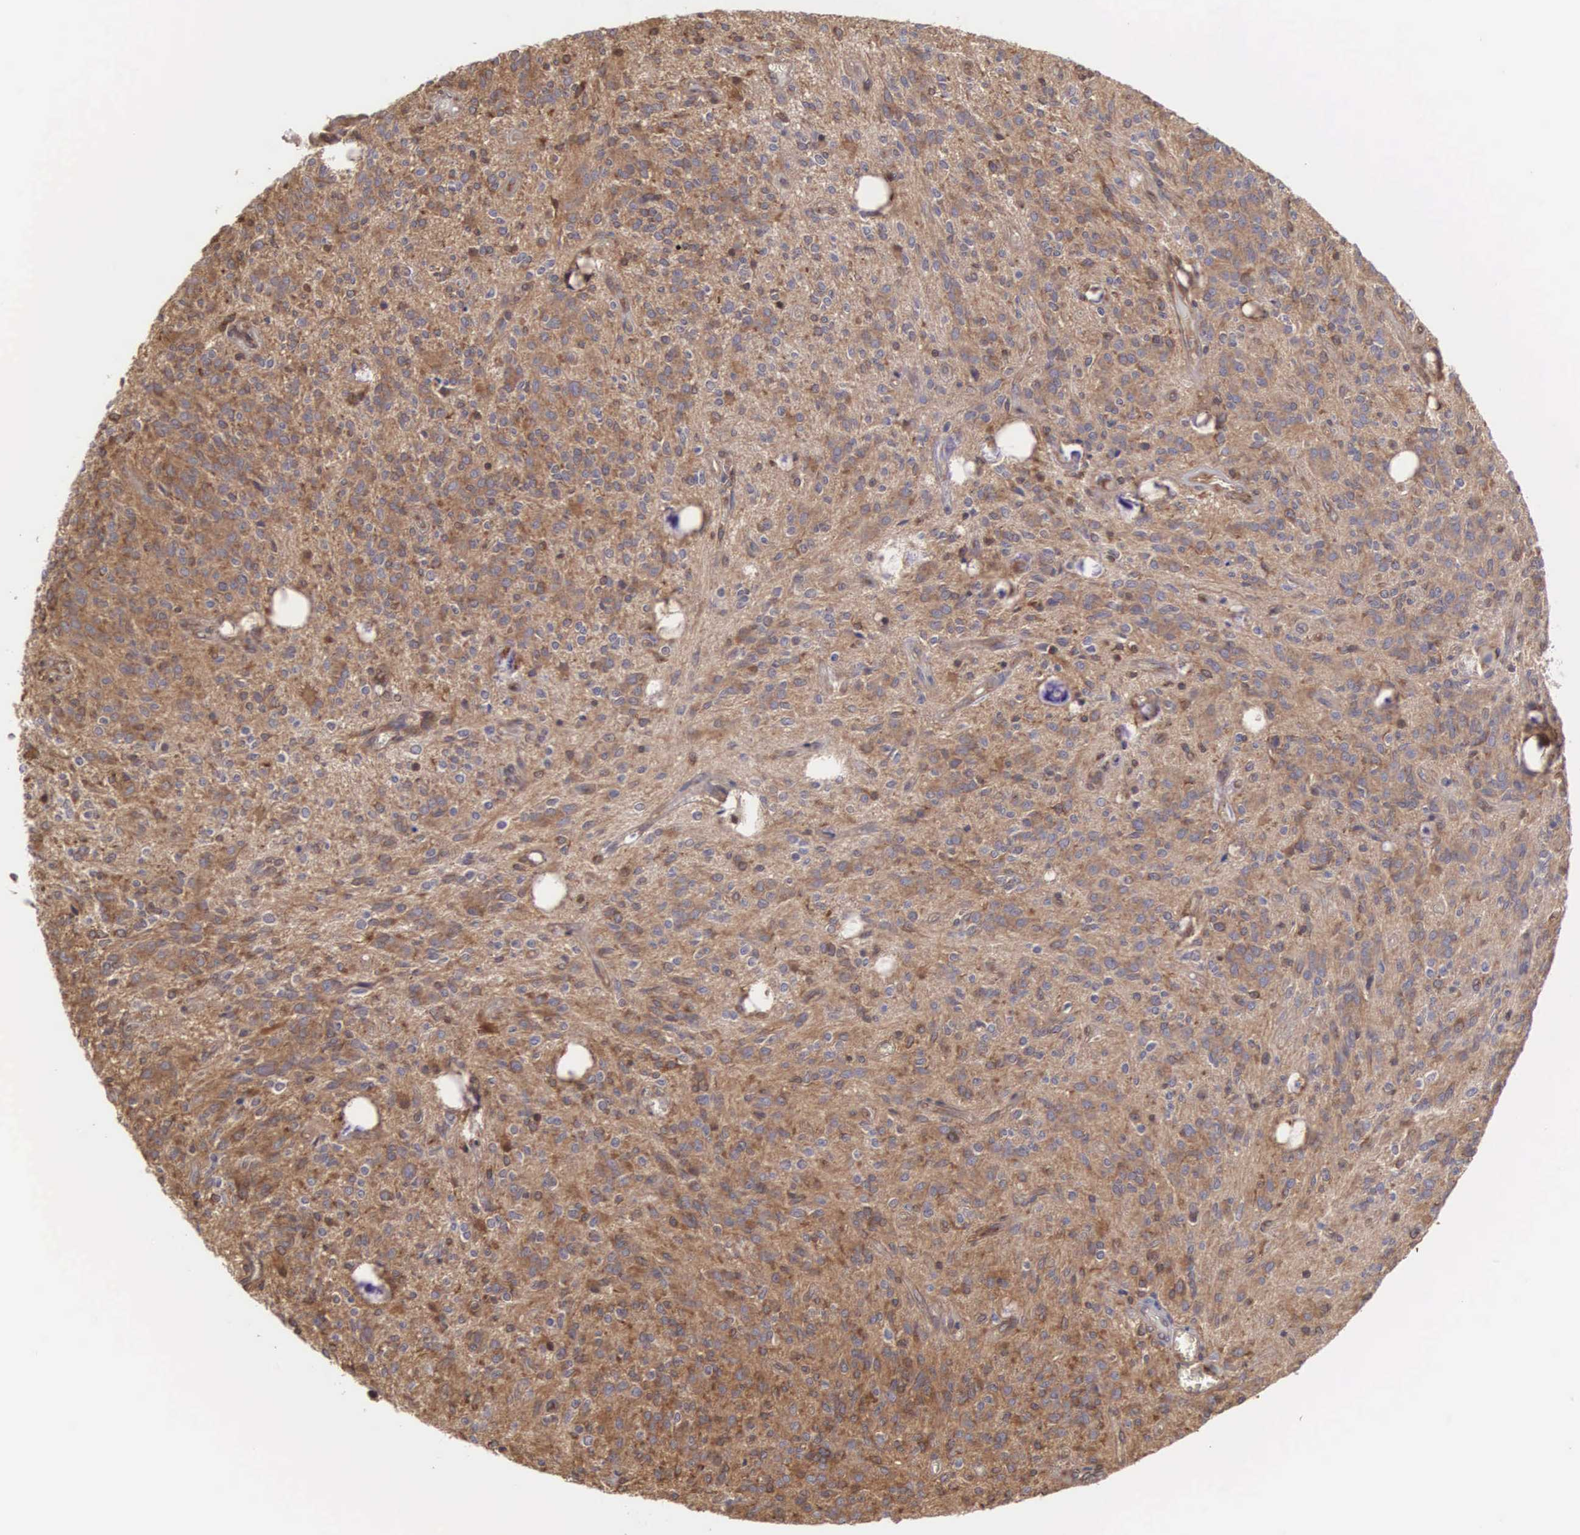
{"staining": {"intensity": "moderate", "quantity": ">75%", "location": "cytoplasmic/membranous"}, "tissue": "glioma", "cell_type": "Tumor cells", "image_type": "cancer", "snomed": [{"axis": "morphology", "description": "Glioma, malignant, Low grade"}, {"axis": "topography", "description": "Brain"}], "caption": "Immunohistochemical staining of low-grade glioma (malignant) reveals medium levels of moderate cytoplasmic/membranous staining in approximately >75% of tumor cells.", "gene": "DHRS1", "patient": {"sex": "female", "age": 15}}